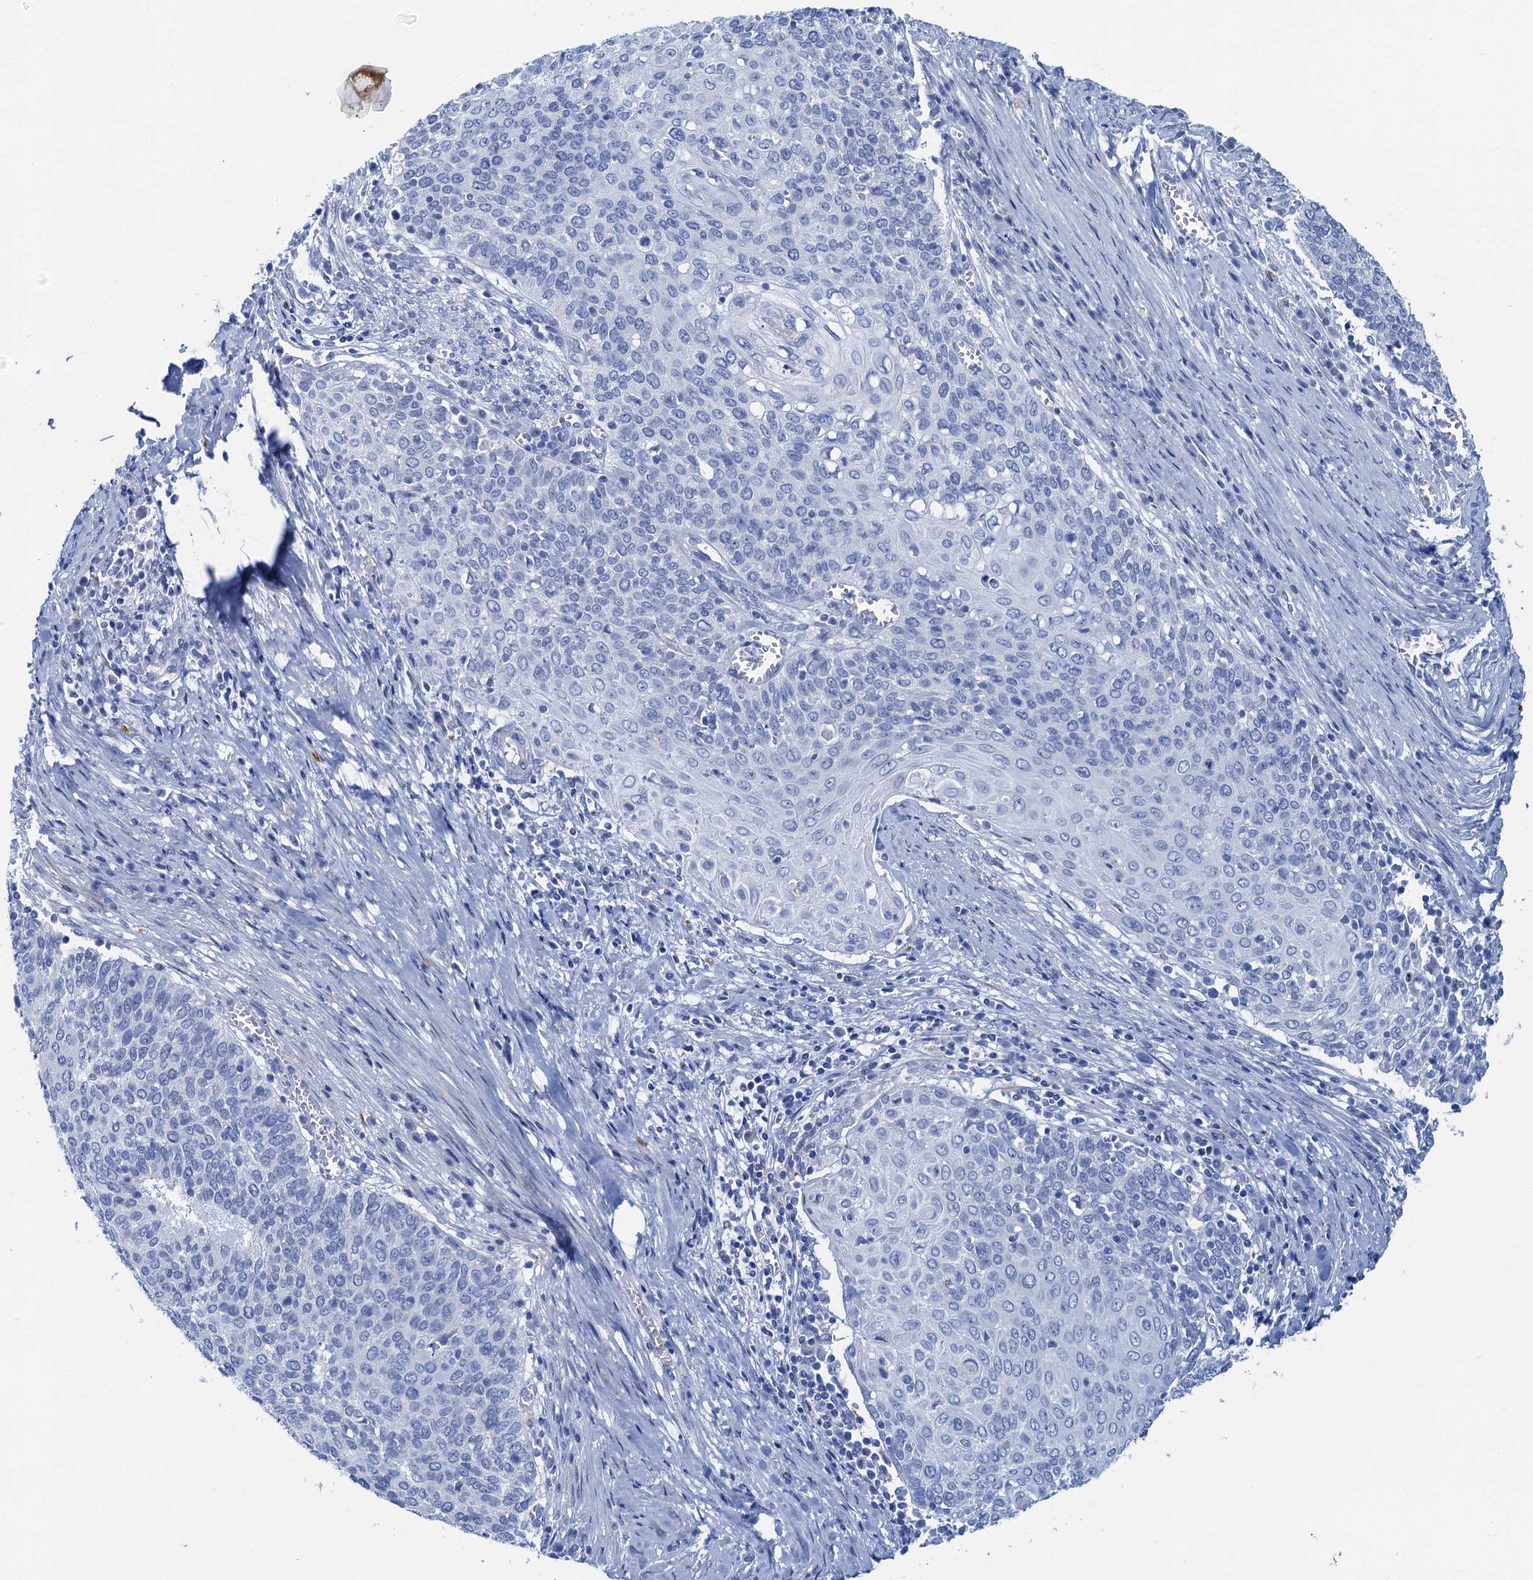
{"staining": {"intensity": "negative", "quantity": "none", "location": "none"}, "tissue": "cervical cancer", "cell_type": "Tumor cells", "image_type": "cancer", "snomed": [{"axis": "morphology", "description": "Squamous cell carcinoma, NOS"}, {"axis": "topography", "description": "Cervix"}], "caption": "Protein analysis of cervical cancer (squamous cell carcinoma) reveals no significant expression in tumor cells.", "gene": "NLRP10", "patient": {"sex": "female", "age": 39}}